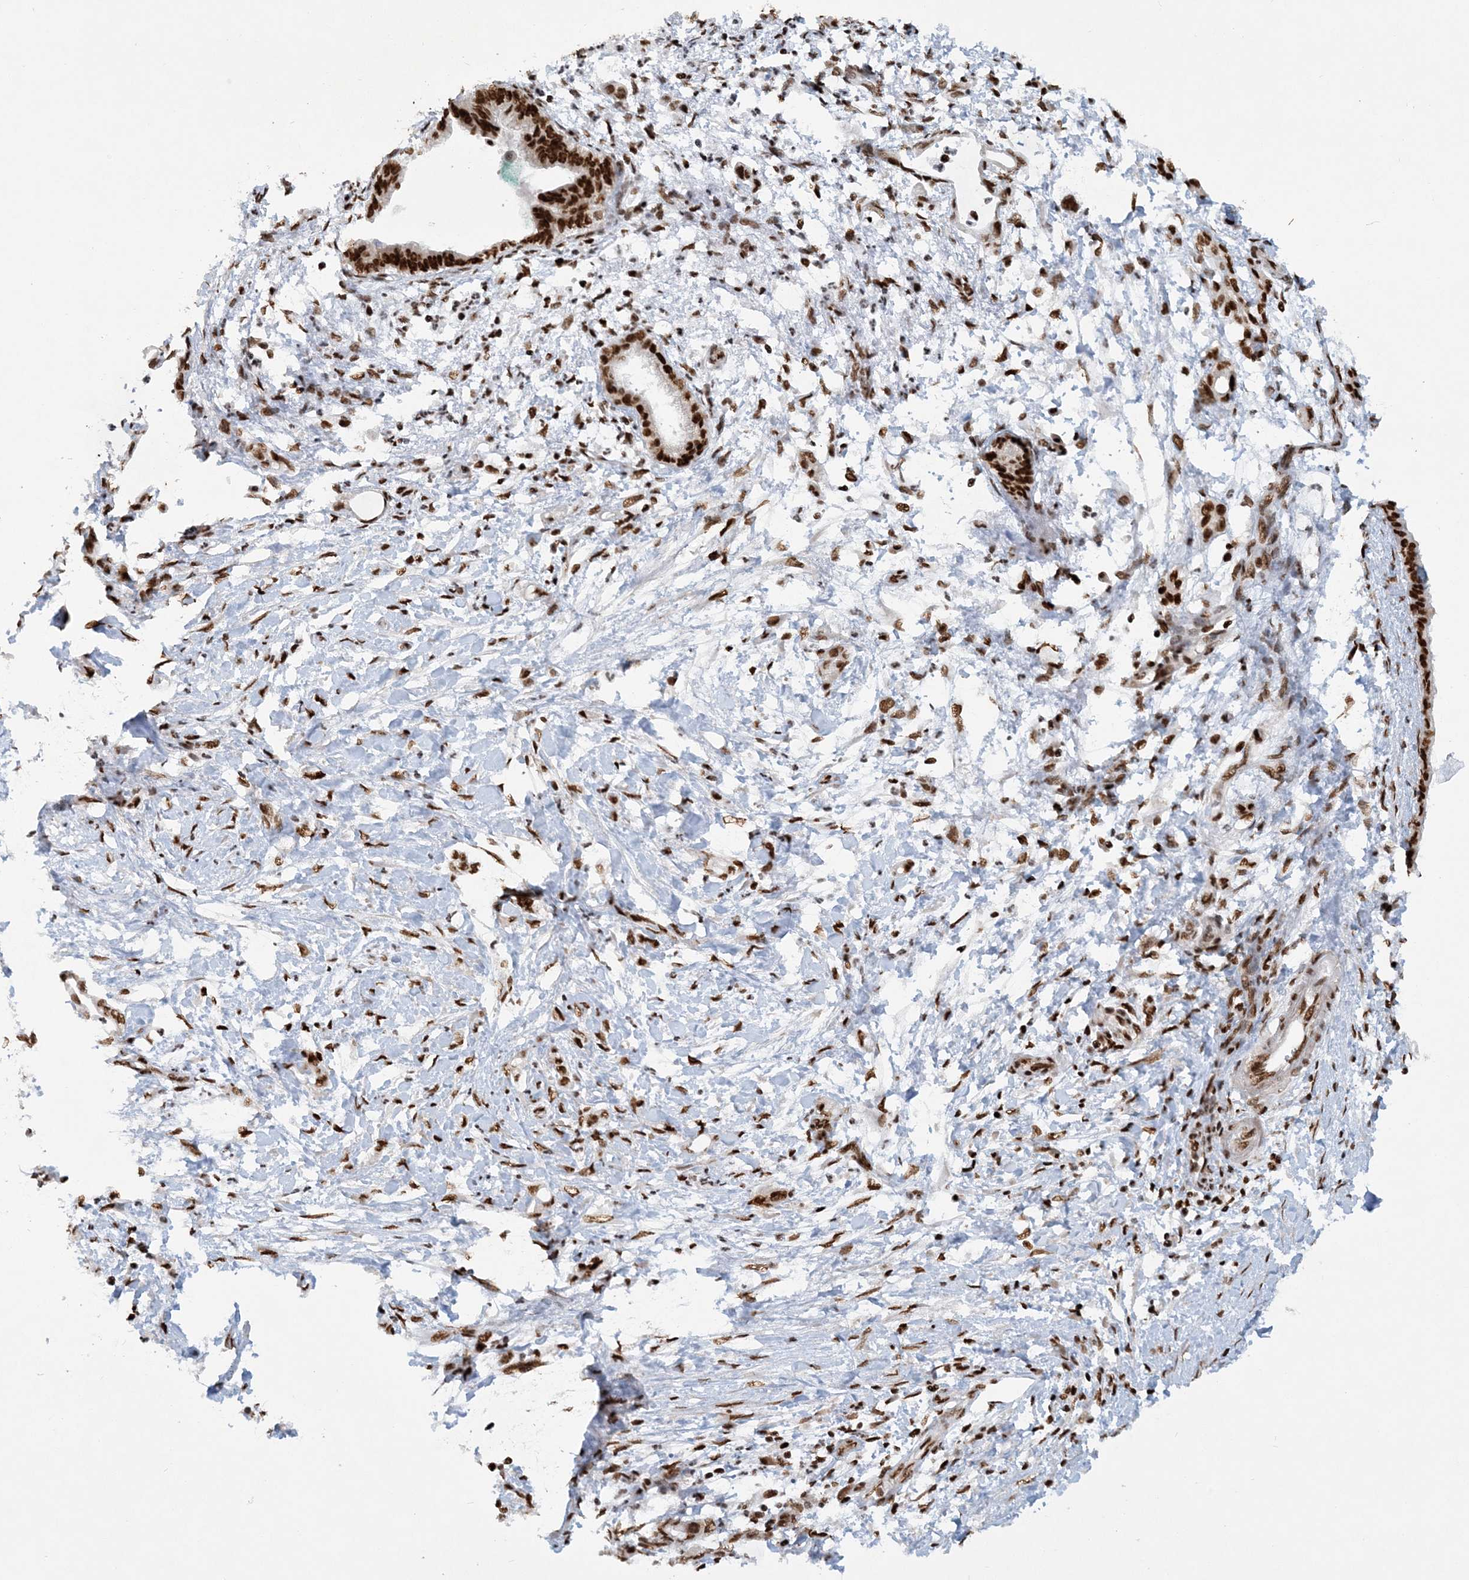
{"staining": {"intensity": "strong", "quantity": ">75%", "location": "nuclear"}, "tissue": "pancreatic cancer", "cell_type": "Tumor cells", "image_type": "cancer", "snomed": [{"axis": "morphology", "description": "Adenocarcinoma, NOS"}, {"axis": "topography", "description": "Pancreas"}], "caption": "A photomicrograph of pancreatic adenocarcinoma stained for a protein reveals strong nuclear brown staining in tumor cells. The protein of interest is shown in brown color, while the nuclei are stained blue.", "gene": "DELE1", "patient": {"sex": "female", "age": 55}}